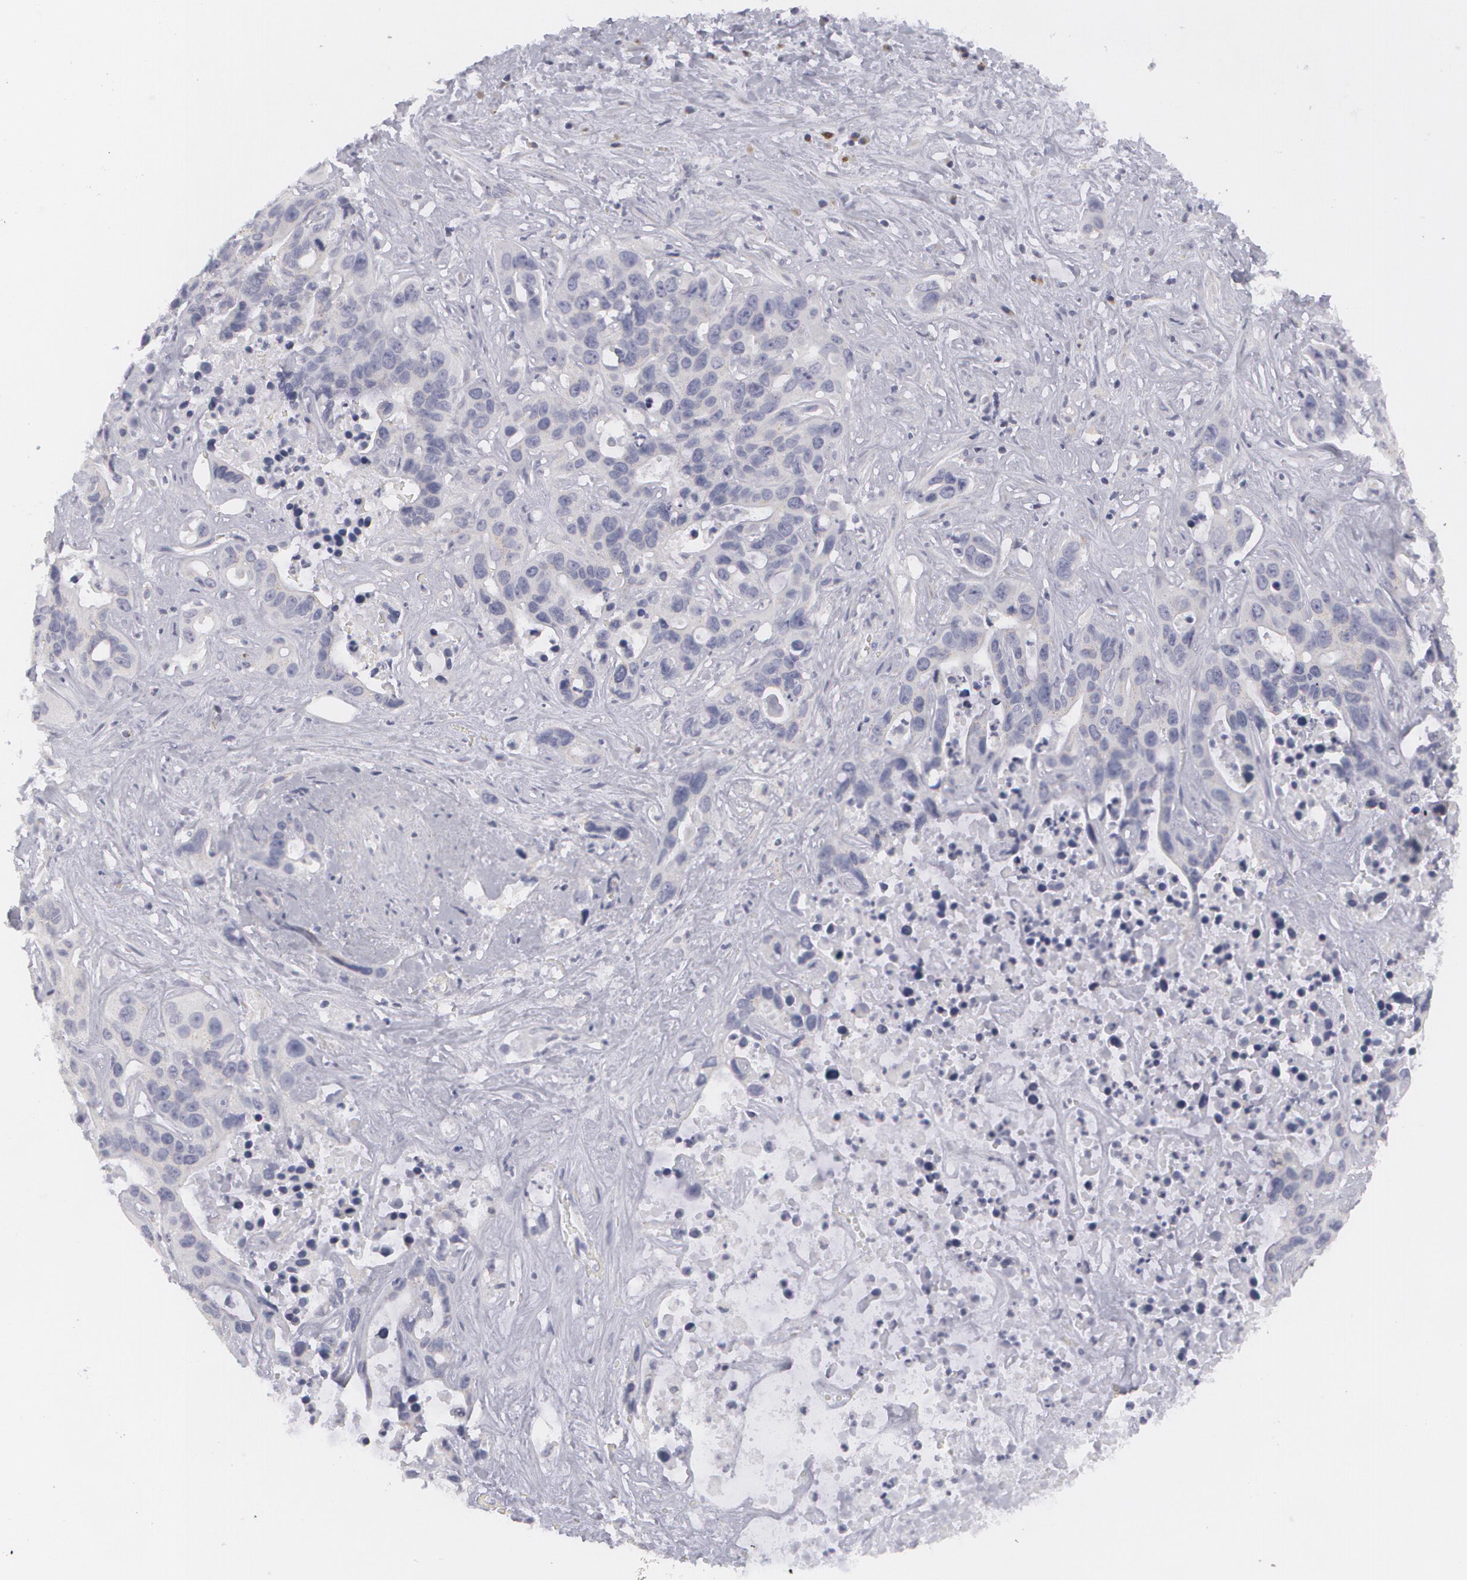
{"staining": {"intensity": "weak", "quantity": "25%-75%", "location": "cytoplasmic/membranous"}, "tissue": "liver cancer", "cell_type": "Tumor cells", "image_type": "cancer", "snomed": [{"axis": "morphology", "description": "Cholangiocarcinoma"}, {"axis": "topography", "description": "Liver"}], "caption": "Protein staining displays weak cytoplasmic/membranous positivity in about 25%-75% of tumor cells in liver cholangiocarcinoma.", "gene": "MBNL3", "patient": {"sex": "female", "age": 65}}